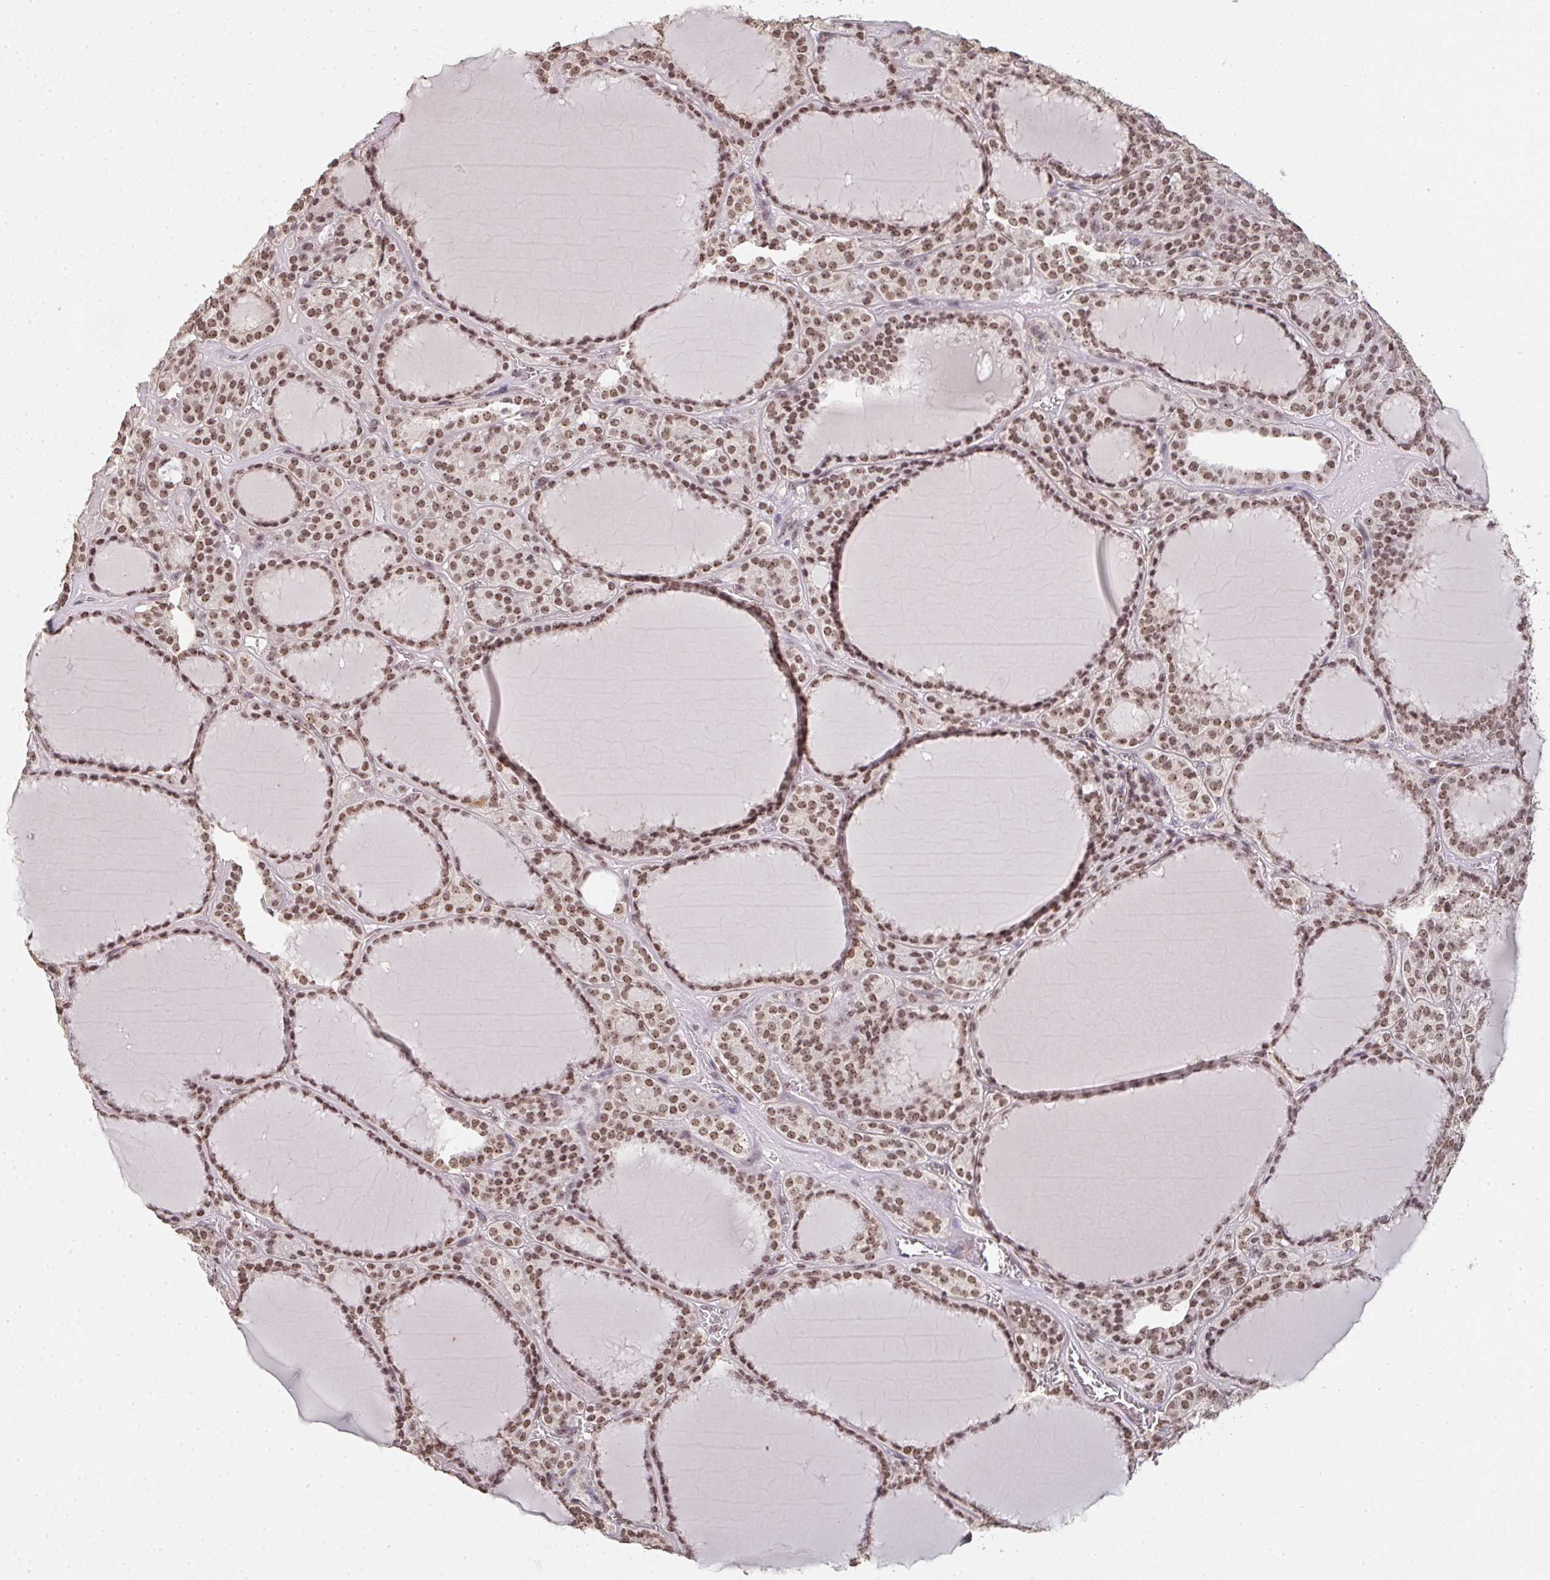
{"staining": {"intensity": "moderate", "quantity": ">75%", "location": "nuclear"}, "tissue": "thyroid cancer", "cell_type": "Tumor cells", "image_type": "cancer", "snomed": [{"axis": "morphology", "description": "Follicular adenoma carcinoma, NOS"}, {"axis": "topography", "description": "Thyroid gland"}], "caption": "Immunohistochemical staining of thyroid cancer exhibits moderate nuclear protein staining in about >75% of tumor cells.", "gene": "DKC1", "patient": {"sex": "female", "age": 63}}